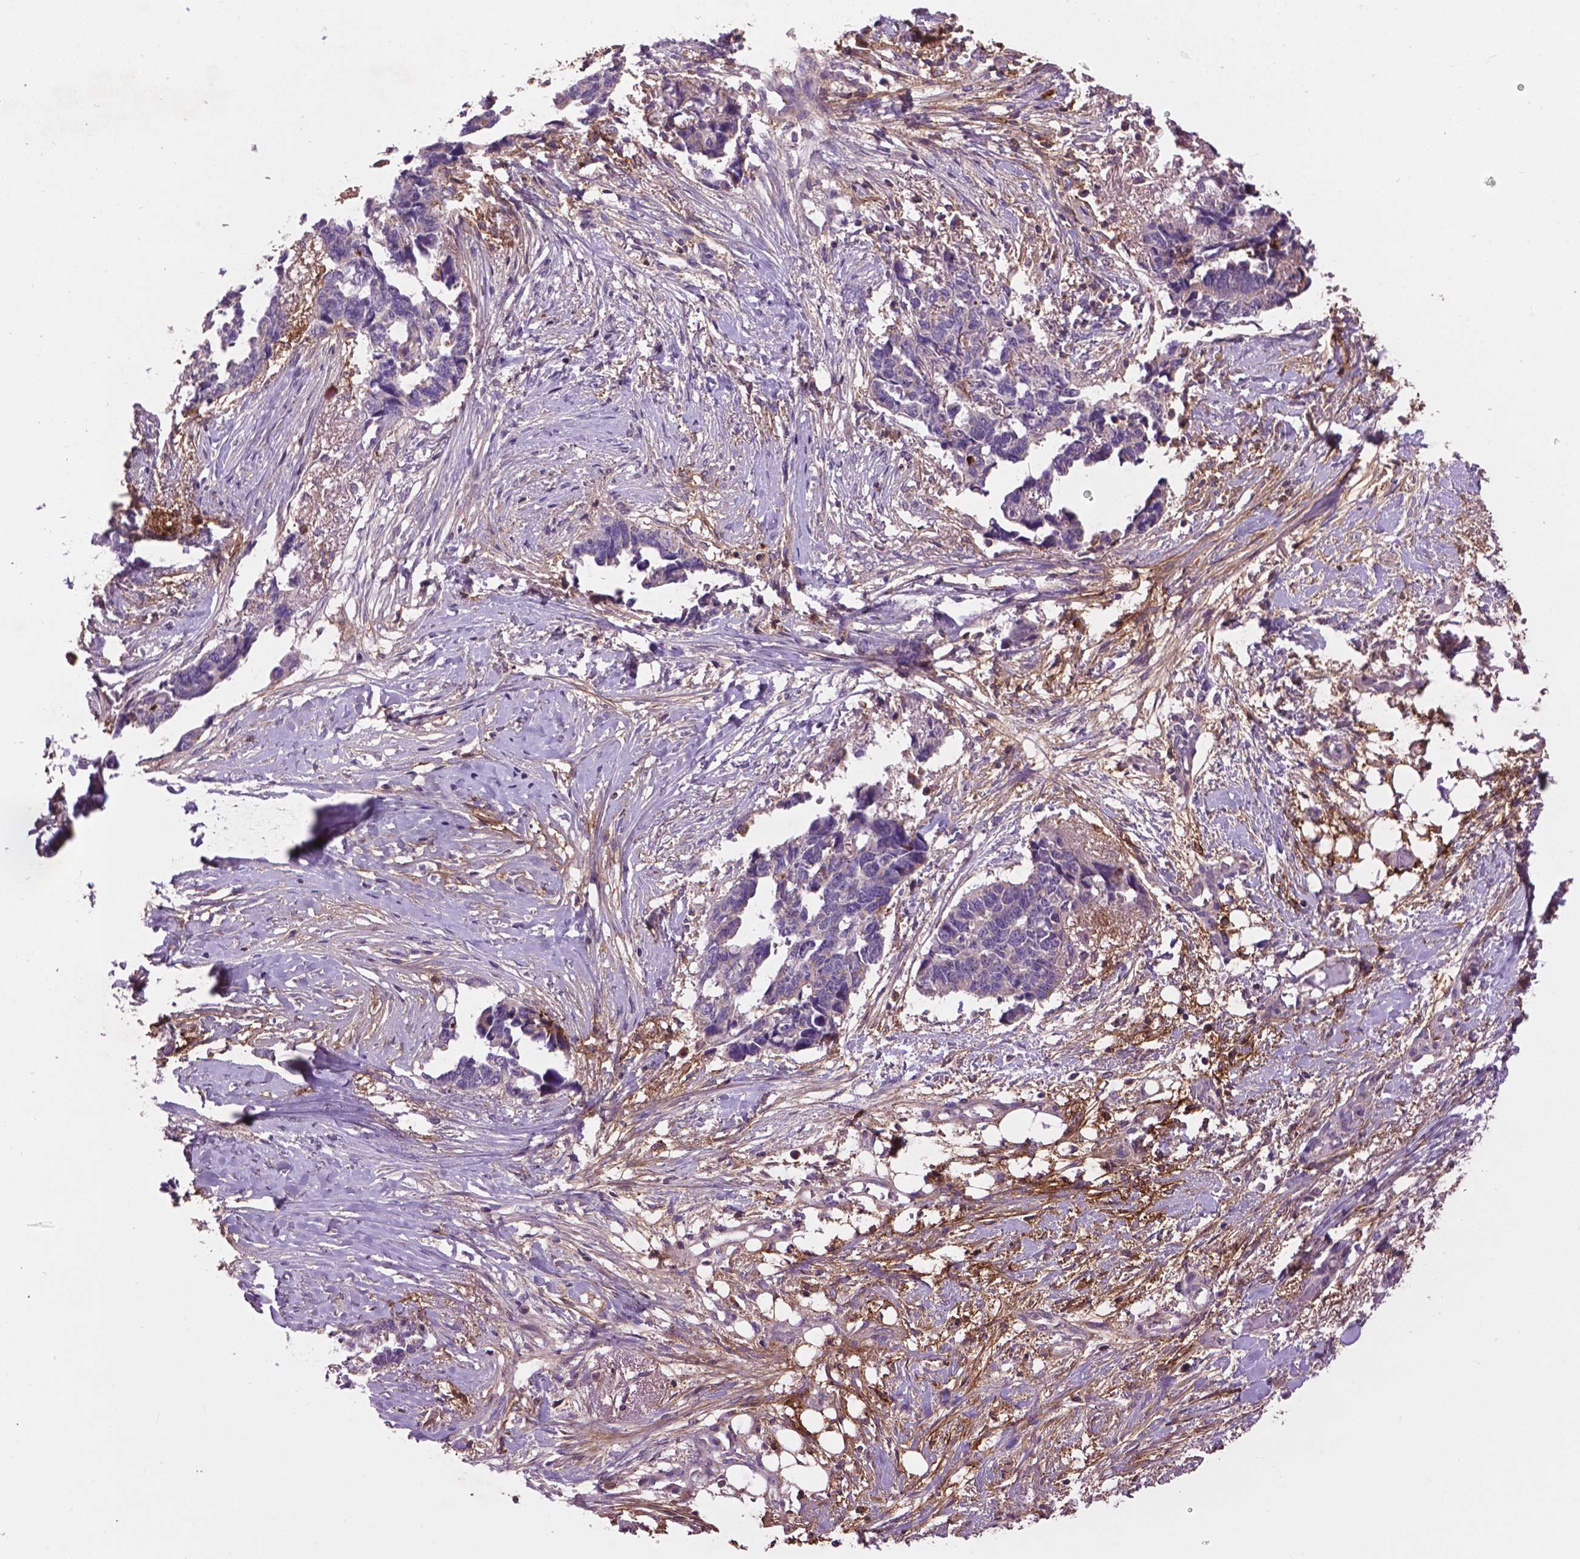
{"staining": {"intensity": "negative", "quantity": "none", "location": "none"}, "tissue": "ovarian cancer", "cell_type": "Tumor cells", "image_type": "cancer", "snomed": [{"axis": "morphology", "description": "Cystadenocarcinoma, serous, NOS"}, {"axis": "topography", "description": "Ovary"}], "caption": "Tumor cells are negative for brown protein staining in ovarian cancer (serous cystadenocarcinoma).", "gene": "LRRC3C", "patient": {"sex": "female", "age": 69}}